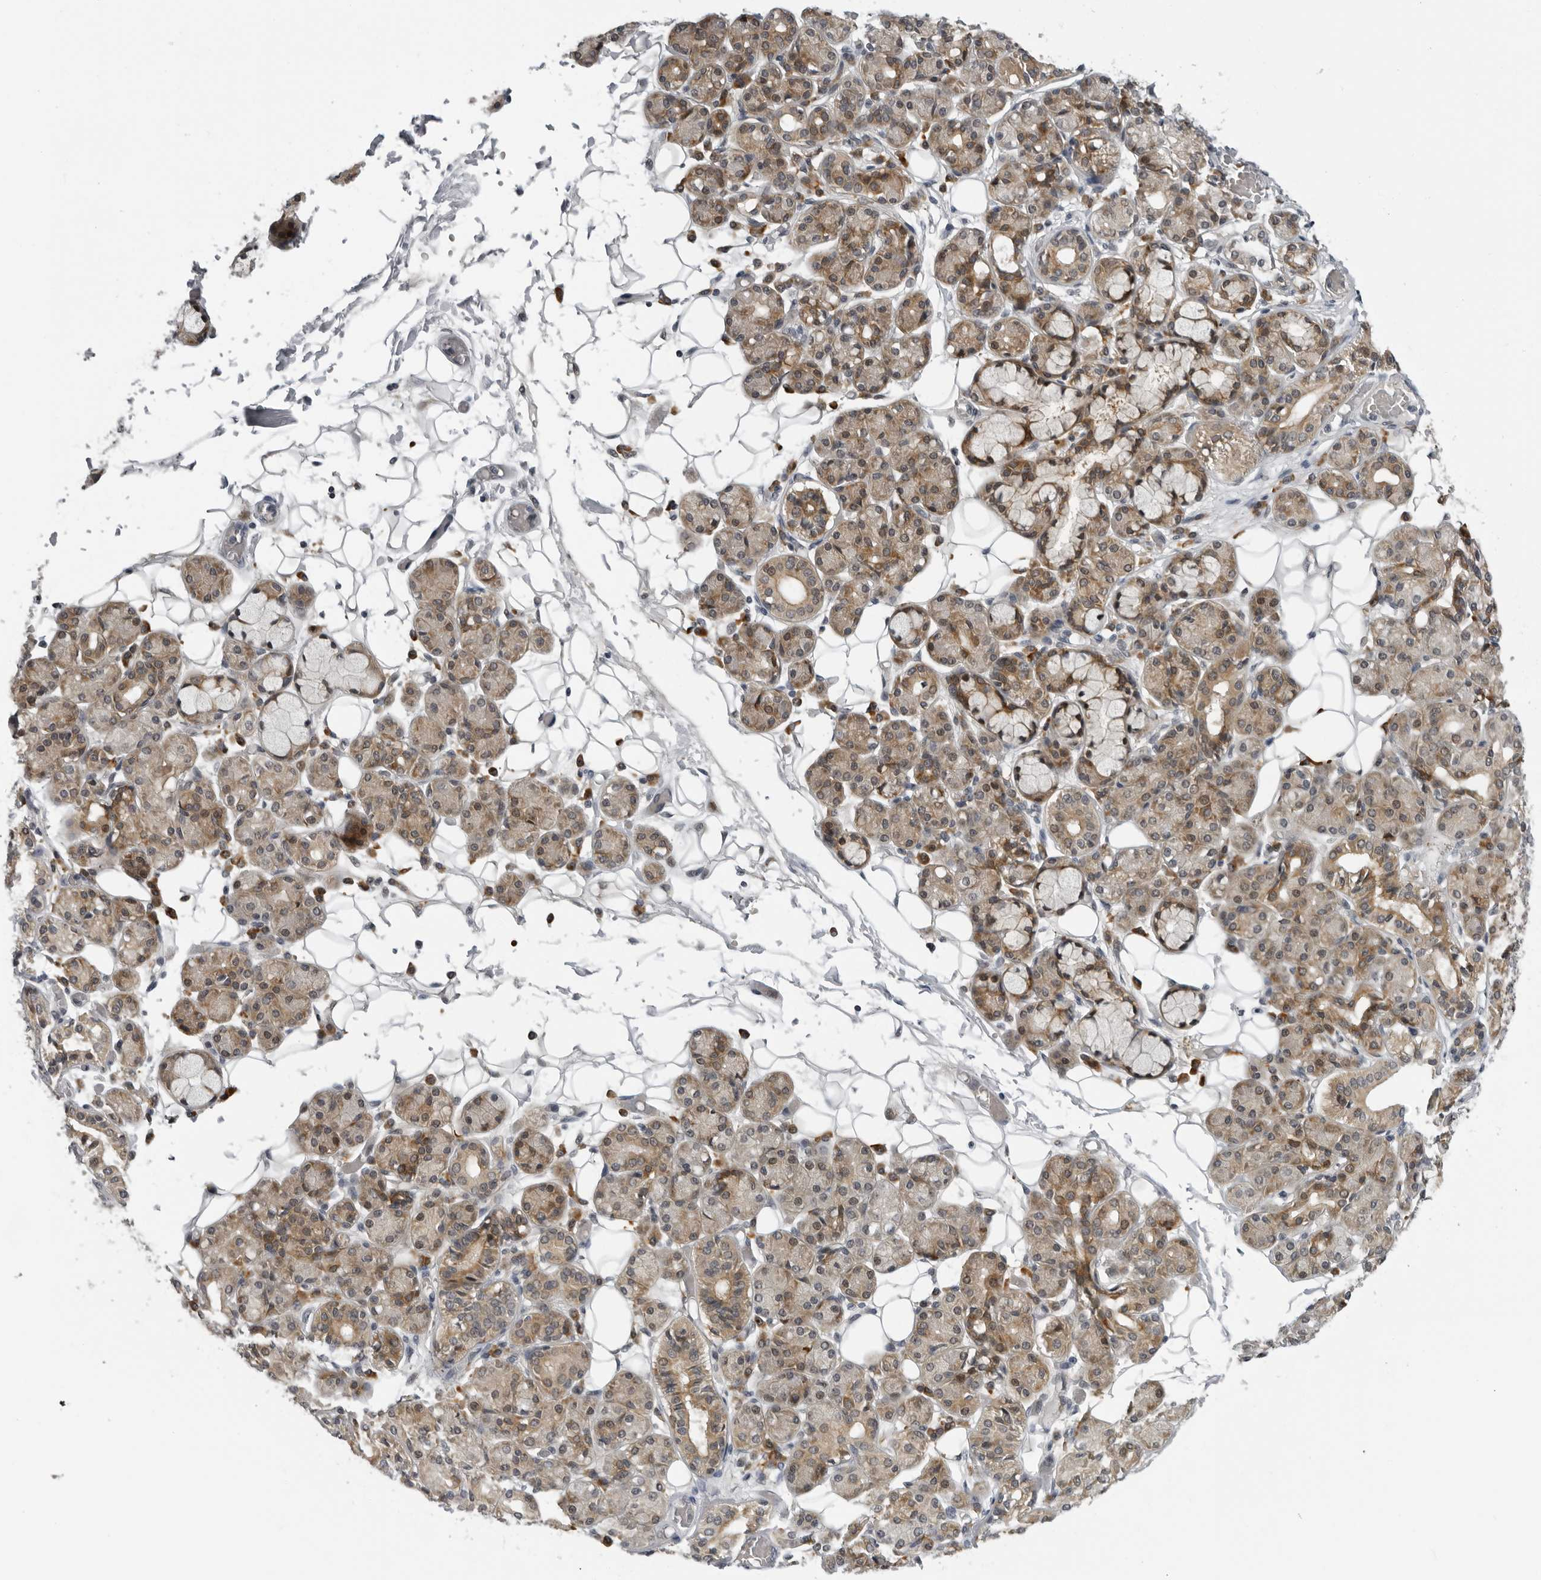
{"staining": {"intensity": "moderate", "quantity": "25%-75%", "location": "cytoplasmic/membranous,nuclear"}, "tissue": "salivary gland", "cell_type": "Glandular cells", "image_type": "normal", "snomed": [{"axis": "morphology", "description": "Normal tissue, NOS"}, {"axis": "topography", "description": "Salivary gland"}], "caption": "The histopathology image exhibits staining of normal salivary gland, revealing moderate cytoplasmic/membranous,nuclear protein expression (brown color) within glandular cells.", "gene": "ALPK2", "patient": {"sex": "male", "age": 63}}